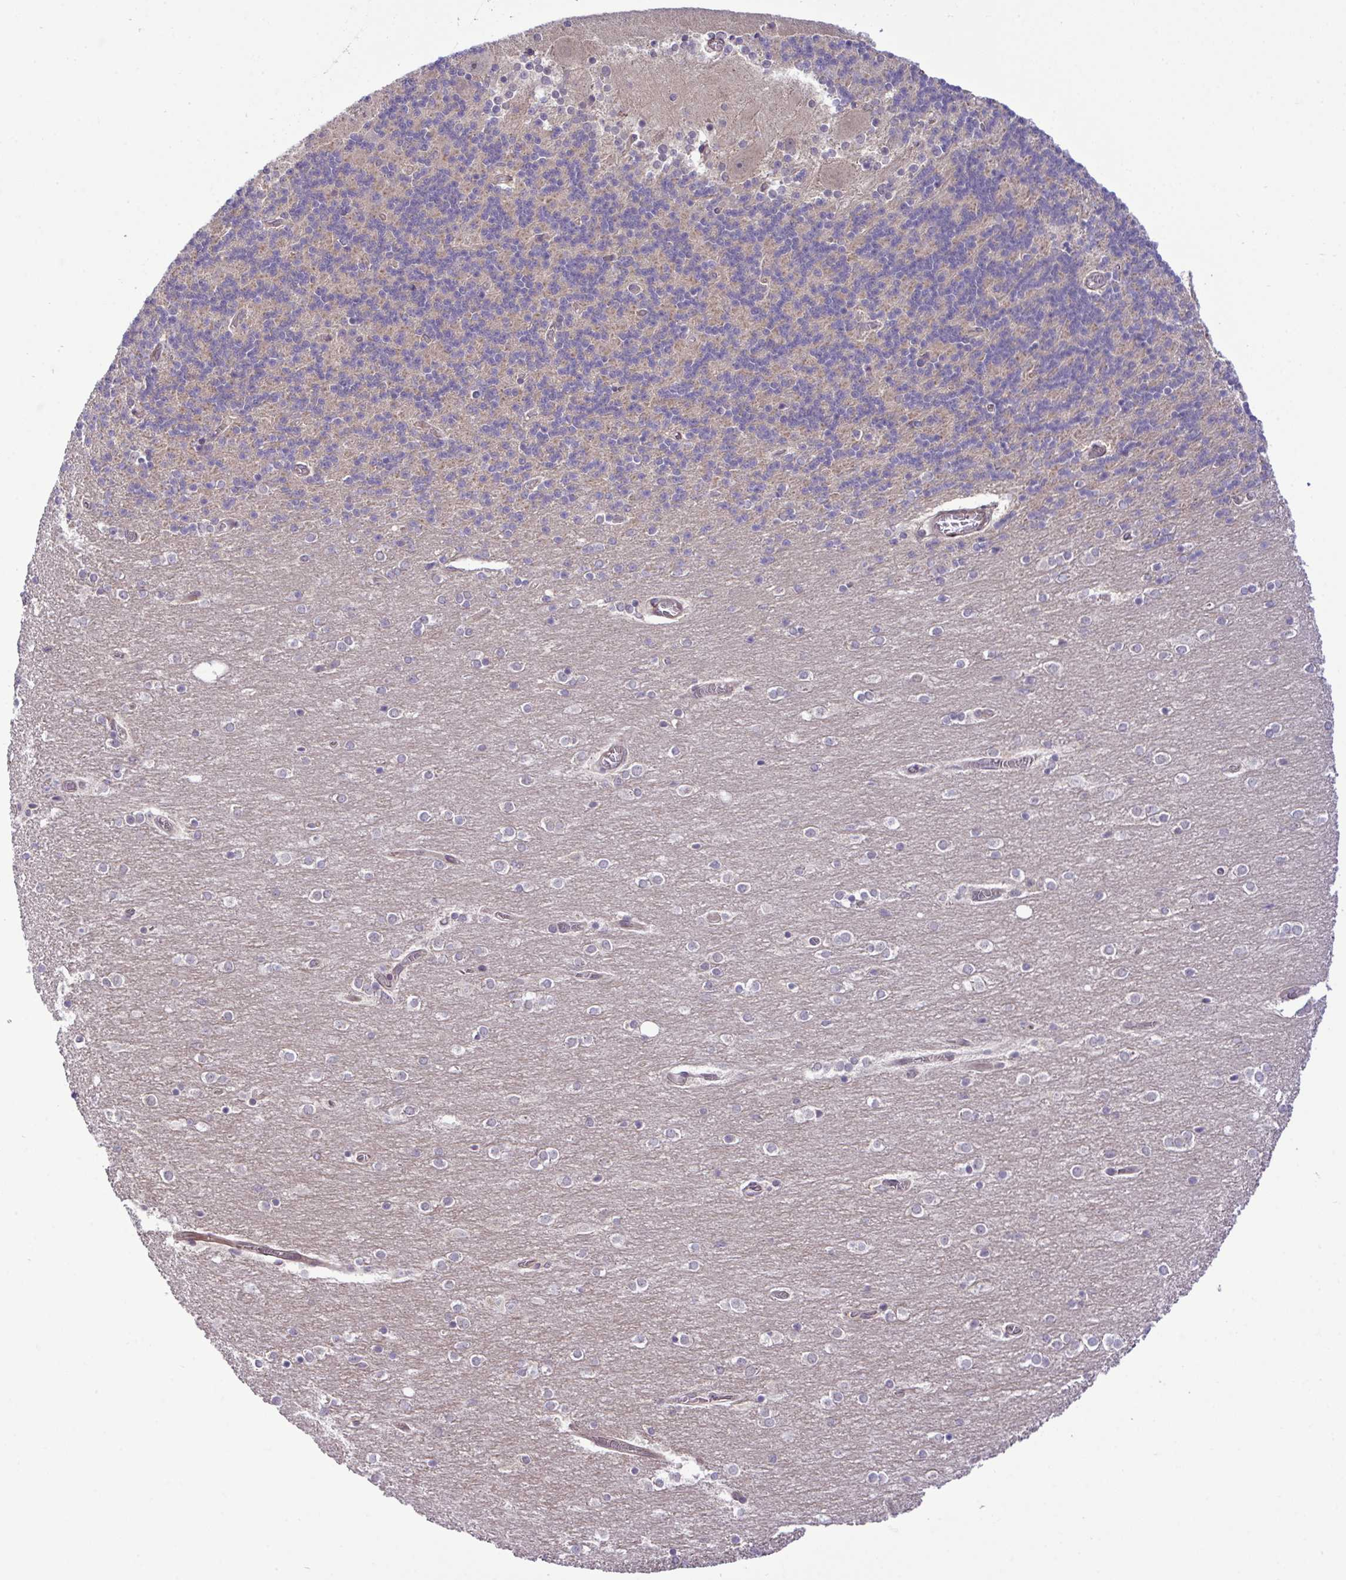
{"staining": {"intensity": "moderate", "quantity": "<25%", "location": "cytoplasmic/membranous"}, "tissue": "cerebellum", "cell_type": "Cells in granular layer", "image_type": "normal", "snomed": [{"axis": "morphology", "description": "Normal tissue, NOS"}, {"axis": "topography", "description": "Cerebellum"}], "caption": "Cells in granular layer reveal low levels of moderate cytoplasmic/membranous expression in approximately <25% of cells in unremarkable cerebellum. (DAB = brown stain, brightfield microscopy at high magnification).", "gene": "CMPK1", "patient": {"sex": "female", "age": 54}}